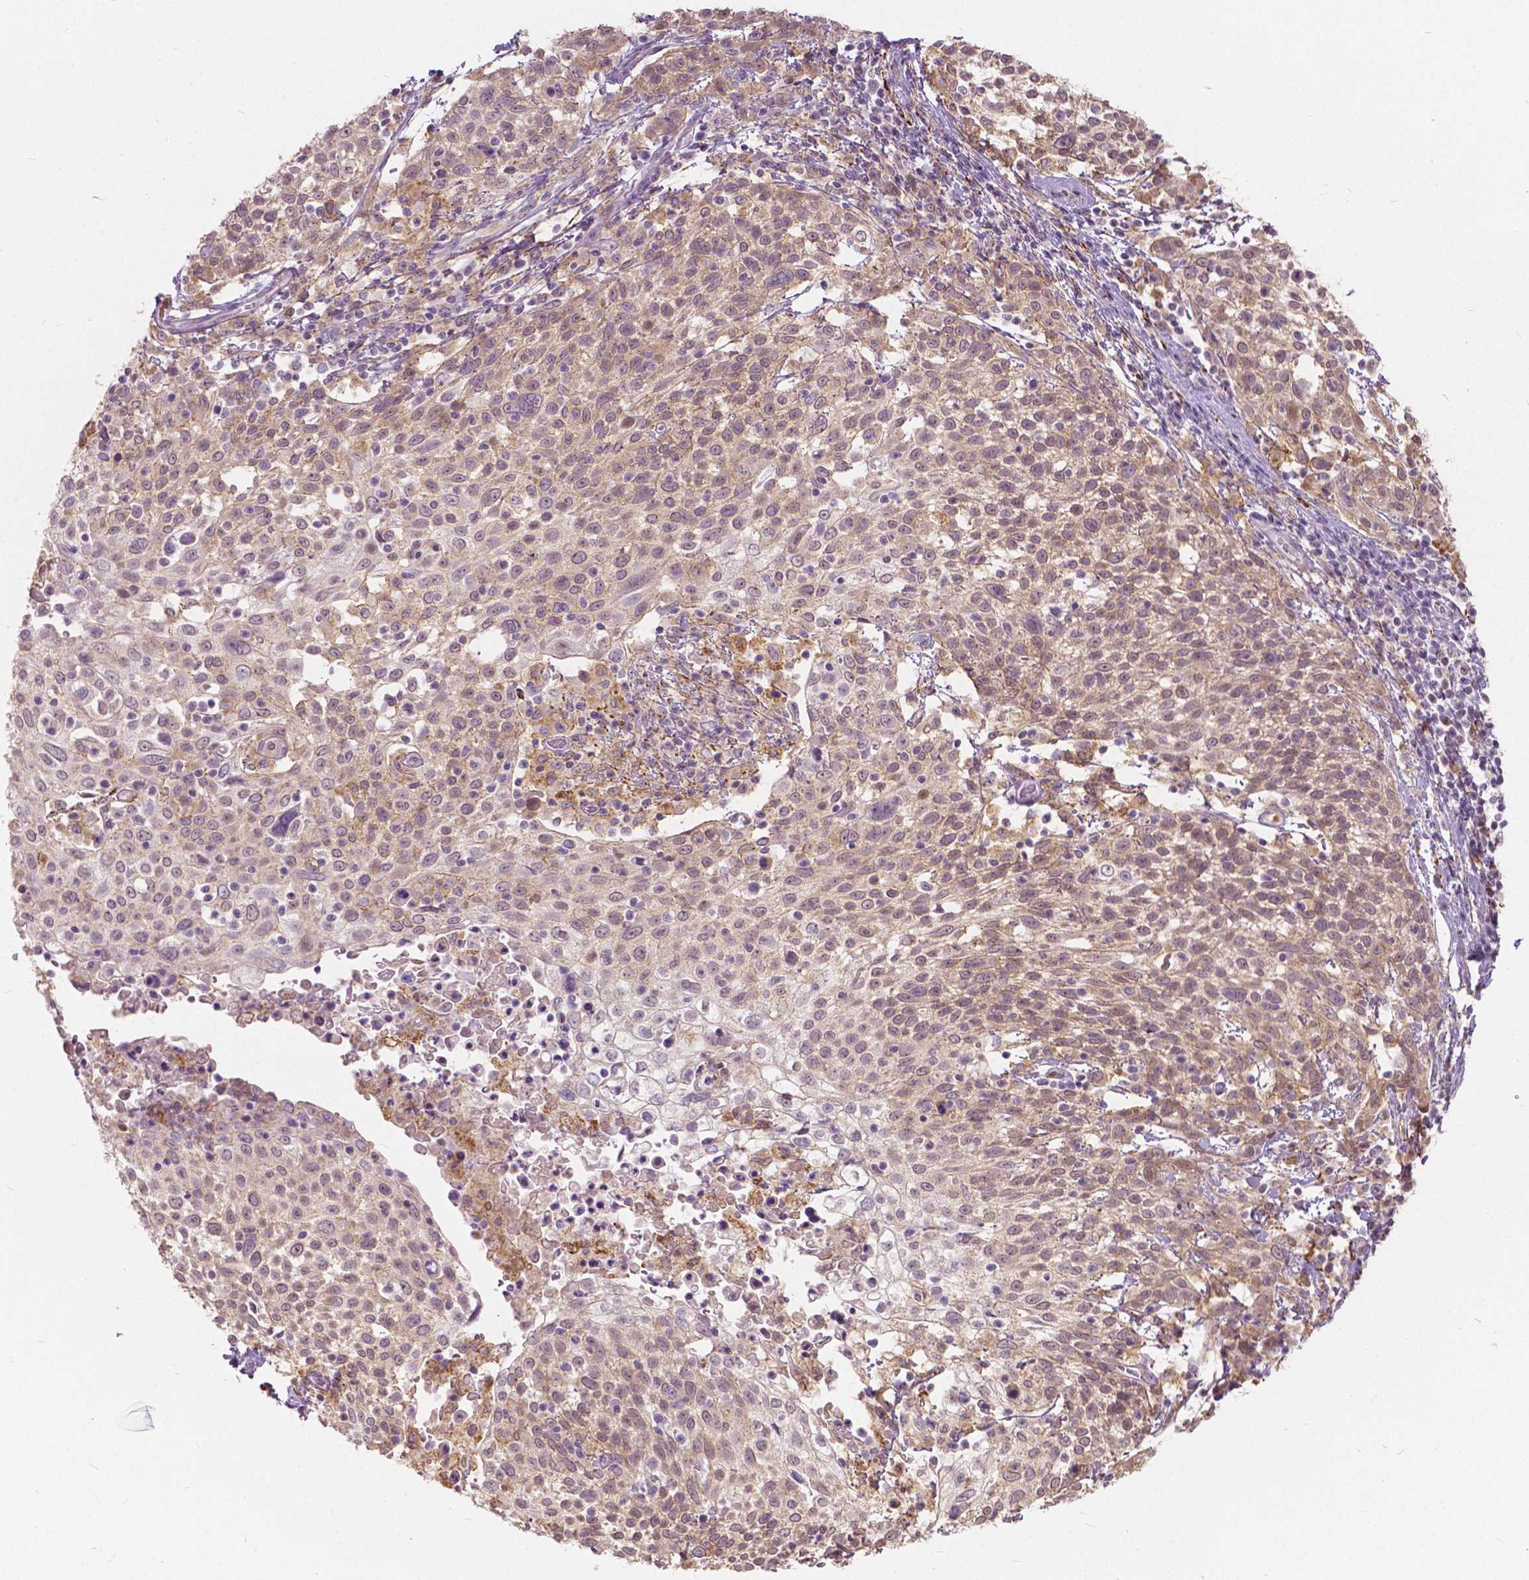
{"staining": {"intensity": "weak", "quantity": "25%-75%", "location": "cytoplasmic/membranous"}, "tissue": "cervical cancer", "cell_type": "Tumor cells", "image_type": "cancer", "snomed": [{"axis": "morphology", "description": "Squamous cell carcinoma, NOS"}, {"axis": "topography", "description": "Cervix"}], "caption": "Protein expression by immunohistochemistry (IHC) demonstrates weak cytoplasmic/membranous staining in approximately 25%-75% of tumor cells in cervical squamous cell carcinoma. (DAB = brown stain, brightfield microscopy at high magnification).", "gene": "DLX6", "patient": {"sex": "female", "age": 61}}